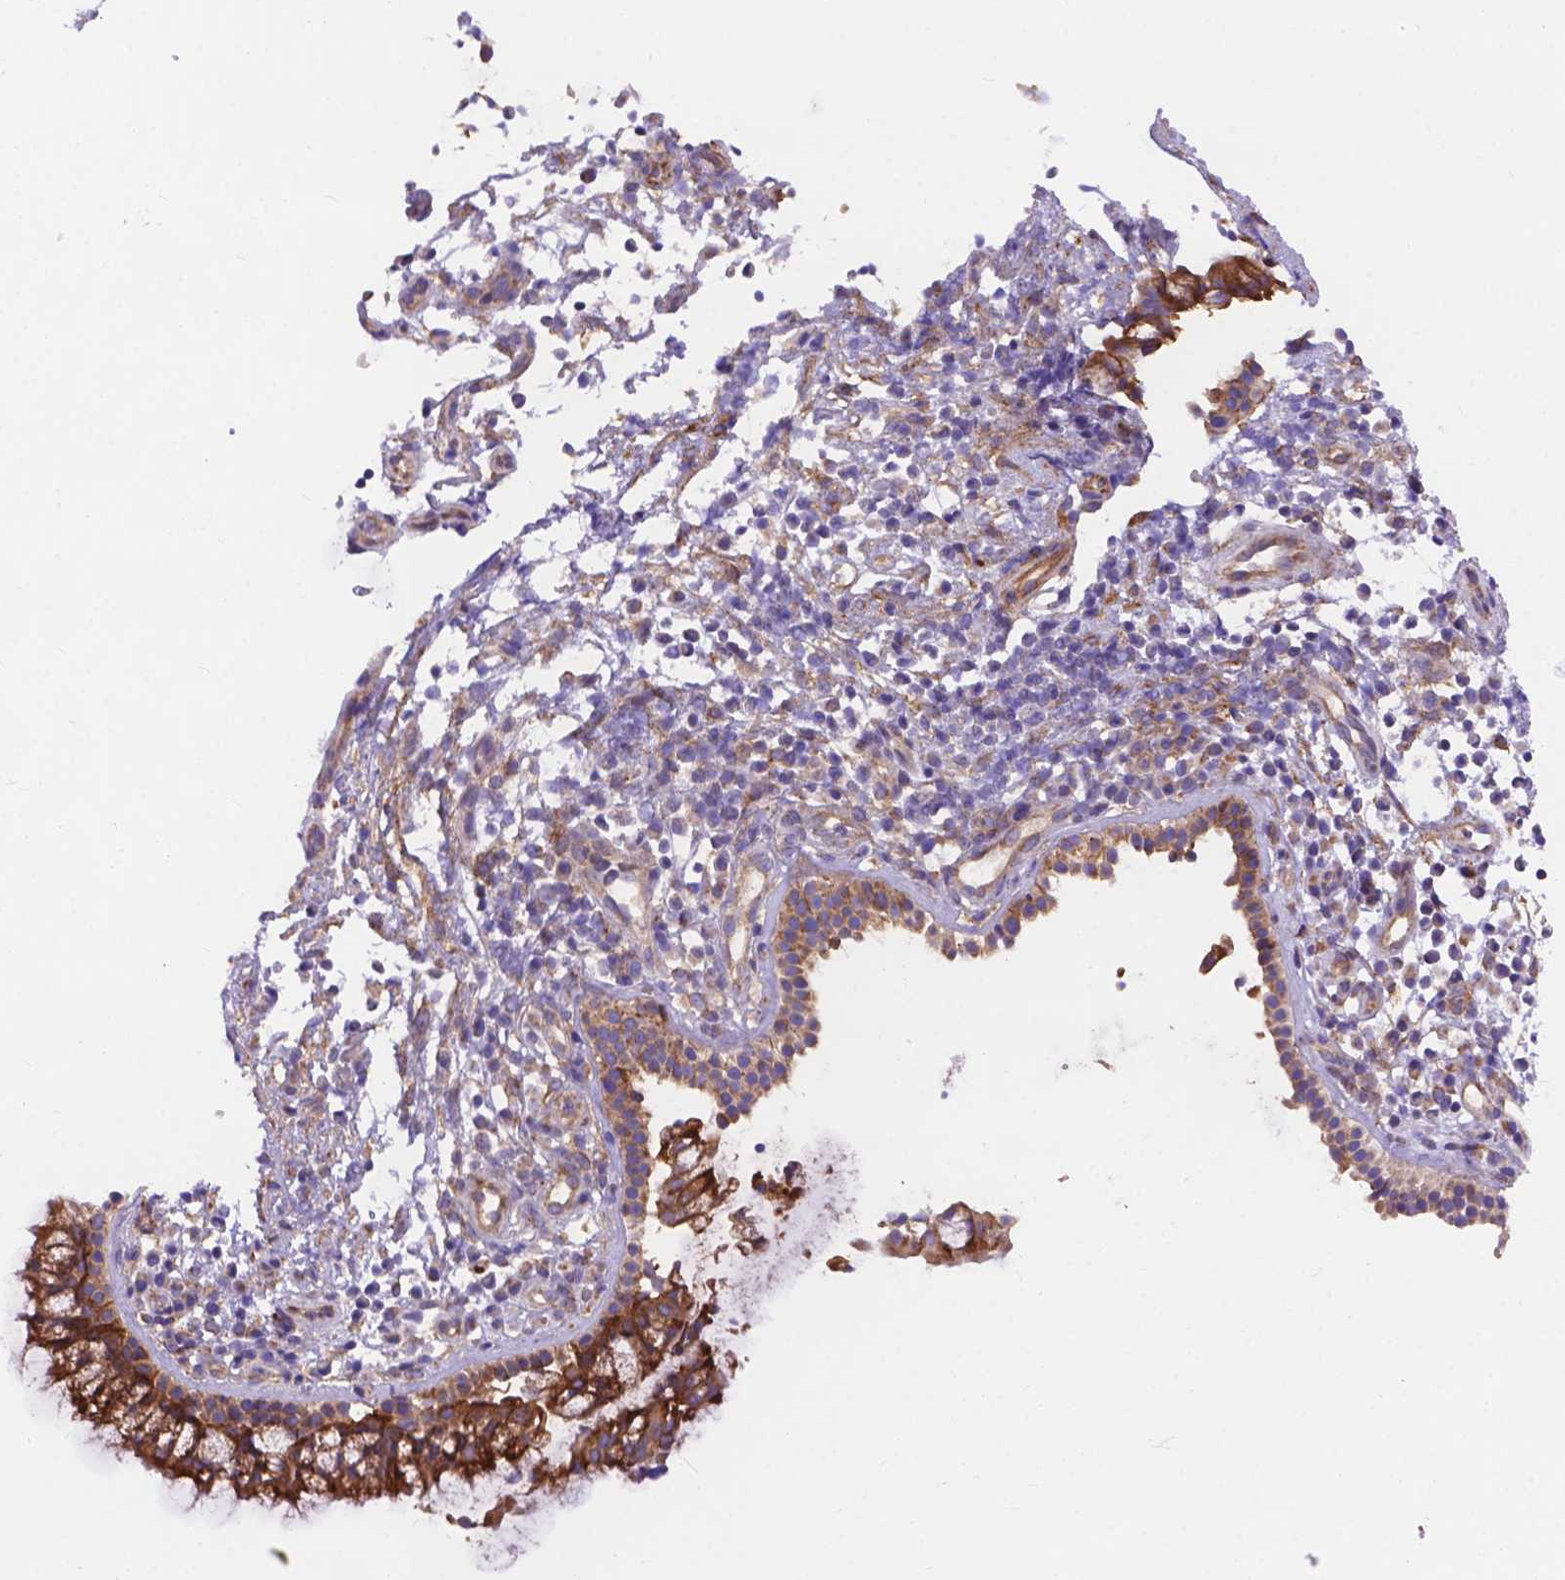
{"staining": {"intensity": "strong", "quantity": "25%-75%", "location": "cytoplasmic/membranous"}, "tissue": "nasopharynx", "cell_type": "Respiratory epithelial cells", "image_type": "normal", "snomed": [{"axis": "morphology", "description": "Normal tissue, NOS"}, {"axis": "topography", "description": "Nasopharynx"}], "caption": "Protein analysis of normal nasopharynx displays strong cytoplasmic/membranous staining in approximately 25%-75% of respiratory epithelial cells.", "gene": "AK3", "patient": {"sex": "male", "age": 77}}